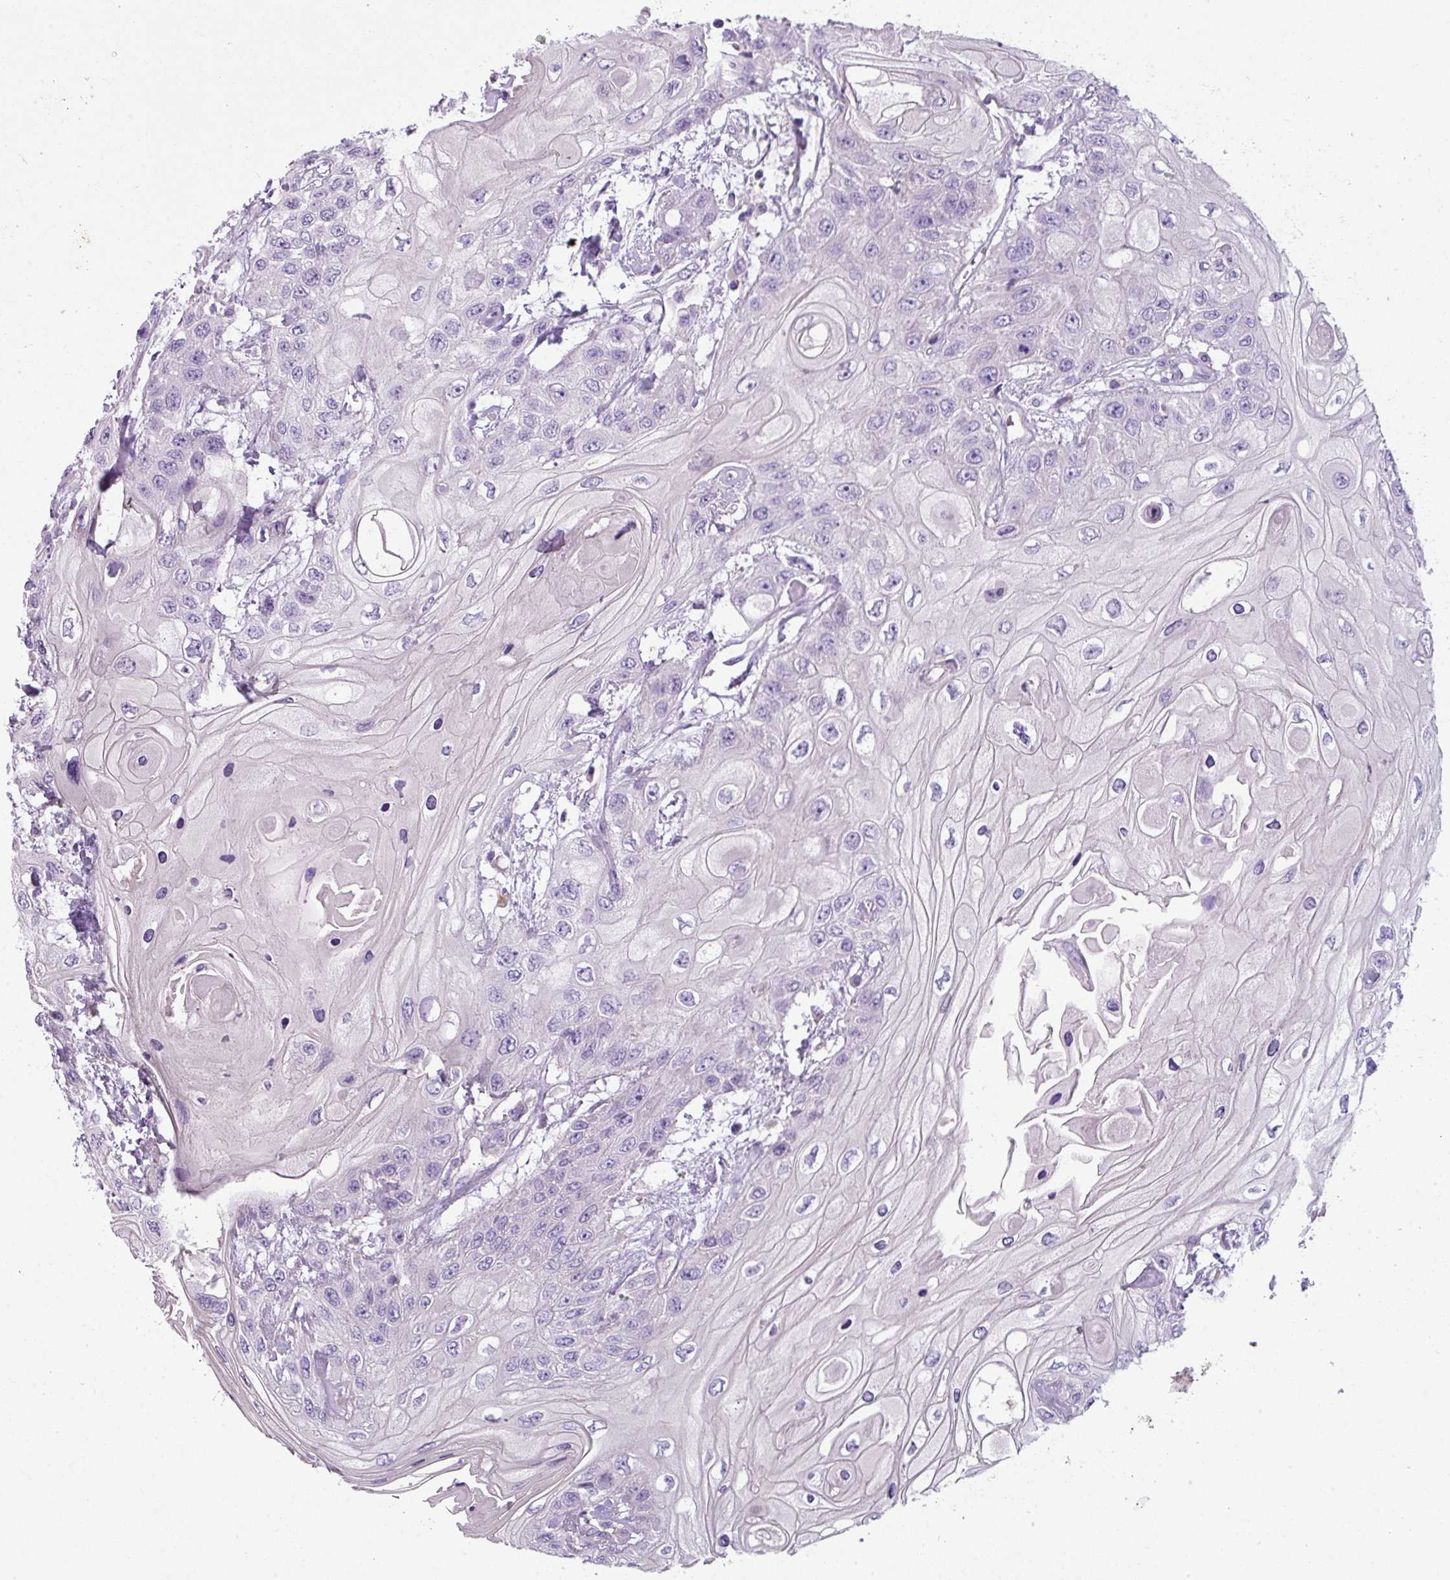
{"staining": {"intensity": "negative", "quantity": "none", "location": "none"}, "tissue": "head and neck cancer", "cell_type": "Tumor cells", "image_type": "cancer", "snomed": [{"axis": "morphology", "description": "Squamous cell carcinoma, NOS"}, {"axis": "topography", "description": "Head-Neck"}], "caption": "Immunohistochemistry photomicrograph of neoplastic tissue: human head and neck cancer (squamous cell carcinoma) stained with DAB exhibits no significant protein expression in tumor cells.", "gene": "PALS2", "patient": {"sex": "female", "age": 43}}